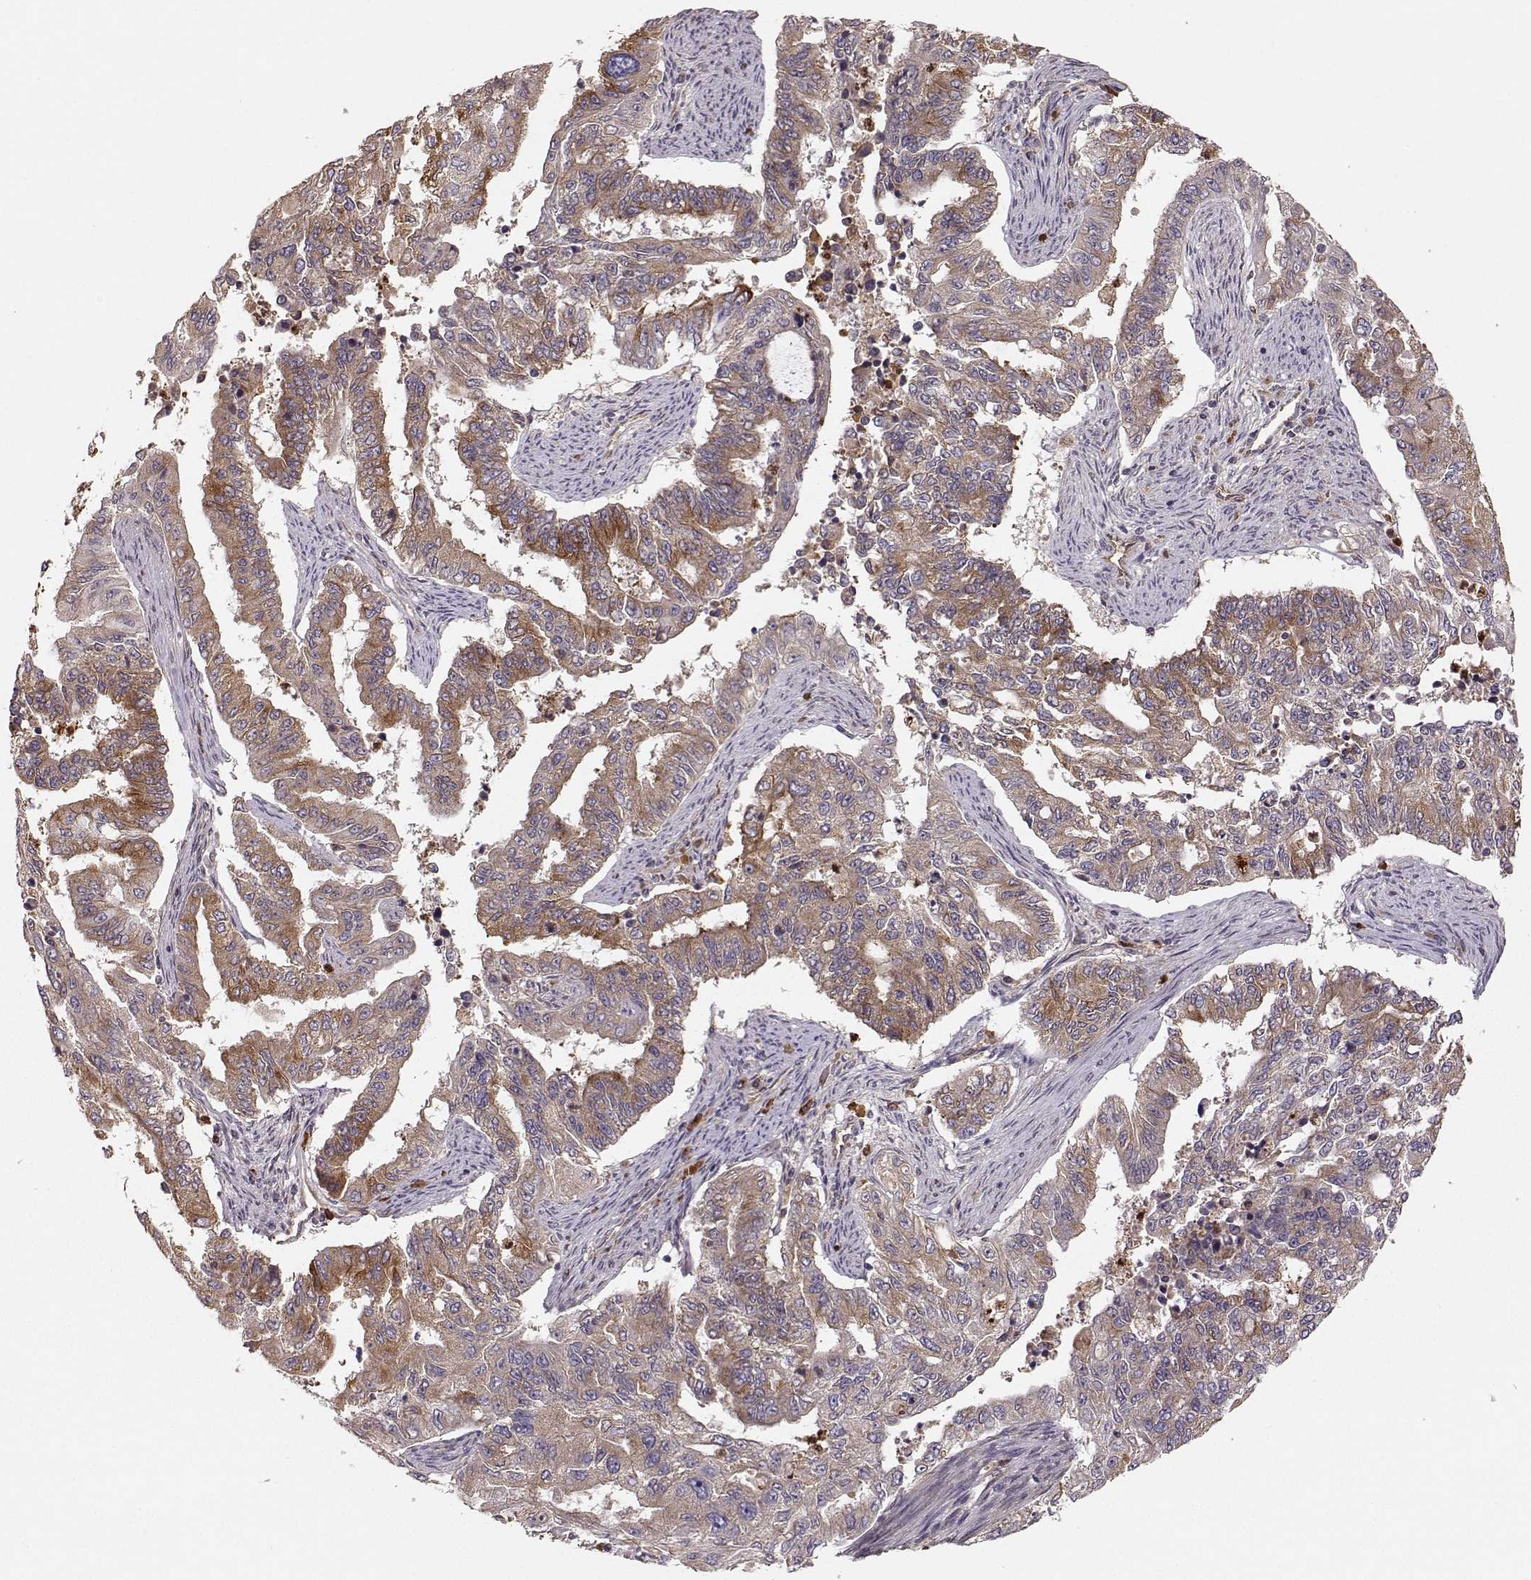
{"staining": {"intensity": "moderate", "quantity": ">75%", "location": "cytoplasmic/membranous"}, "tissue": "endometrial cancer", "cell_type": "Tumor cells", "image_type": "cancer", "snomed": [{"axis": "morphology", "description": "Adenocarcinoma, NOS"}, {"axis": "topography", "description": "Uterus"}], "caption": "Moderate cytoplasmic/membranous expression is seen in about >75% of tumor cells in endometrial adenocarcinoma.", "gene": "ARHGEF2", "patient": {"sex": "female", "age": 59}}